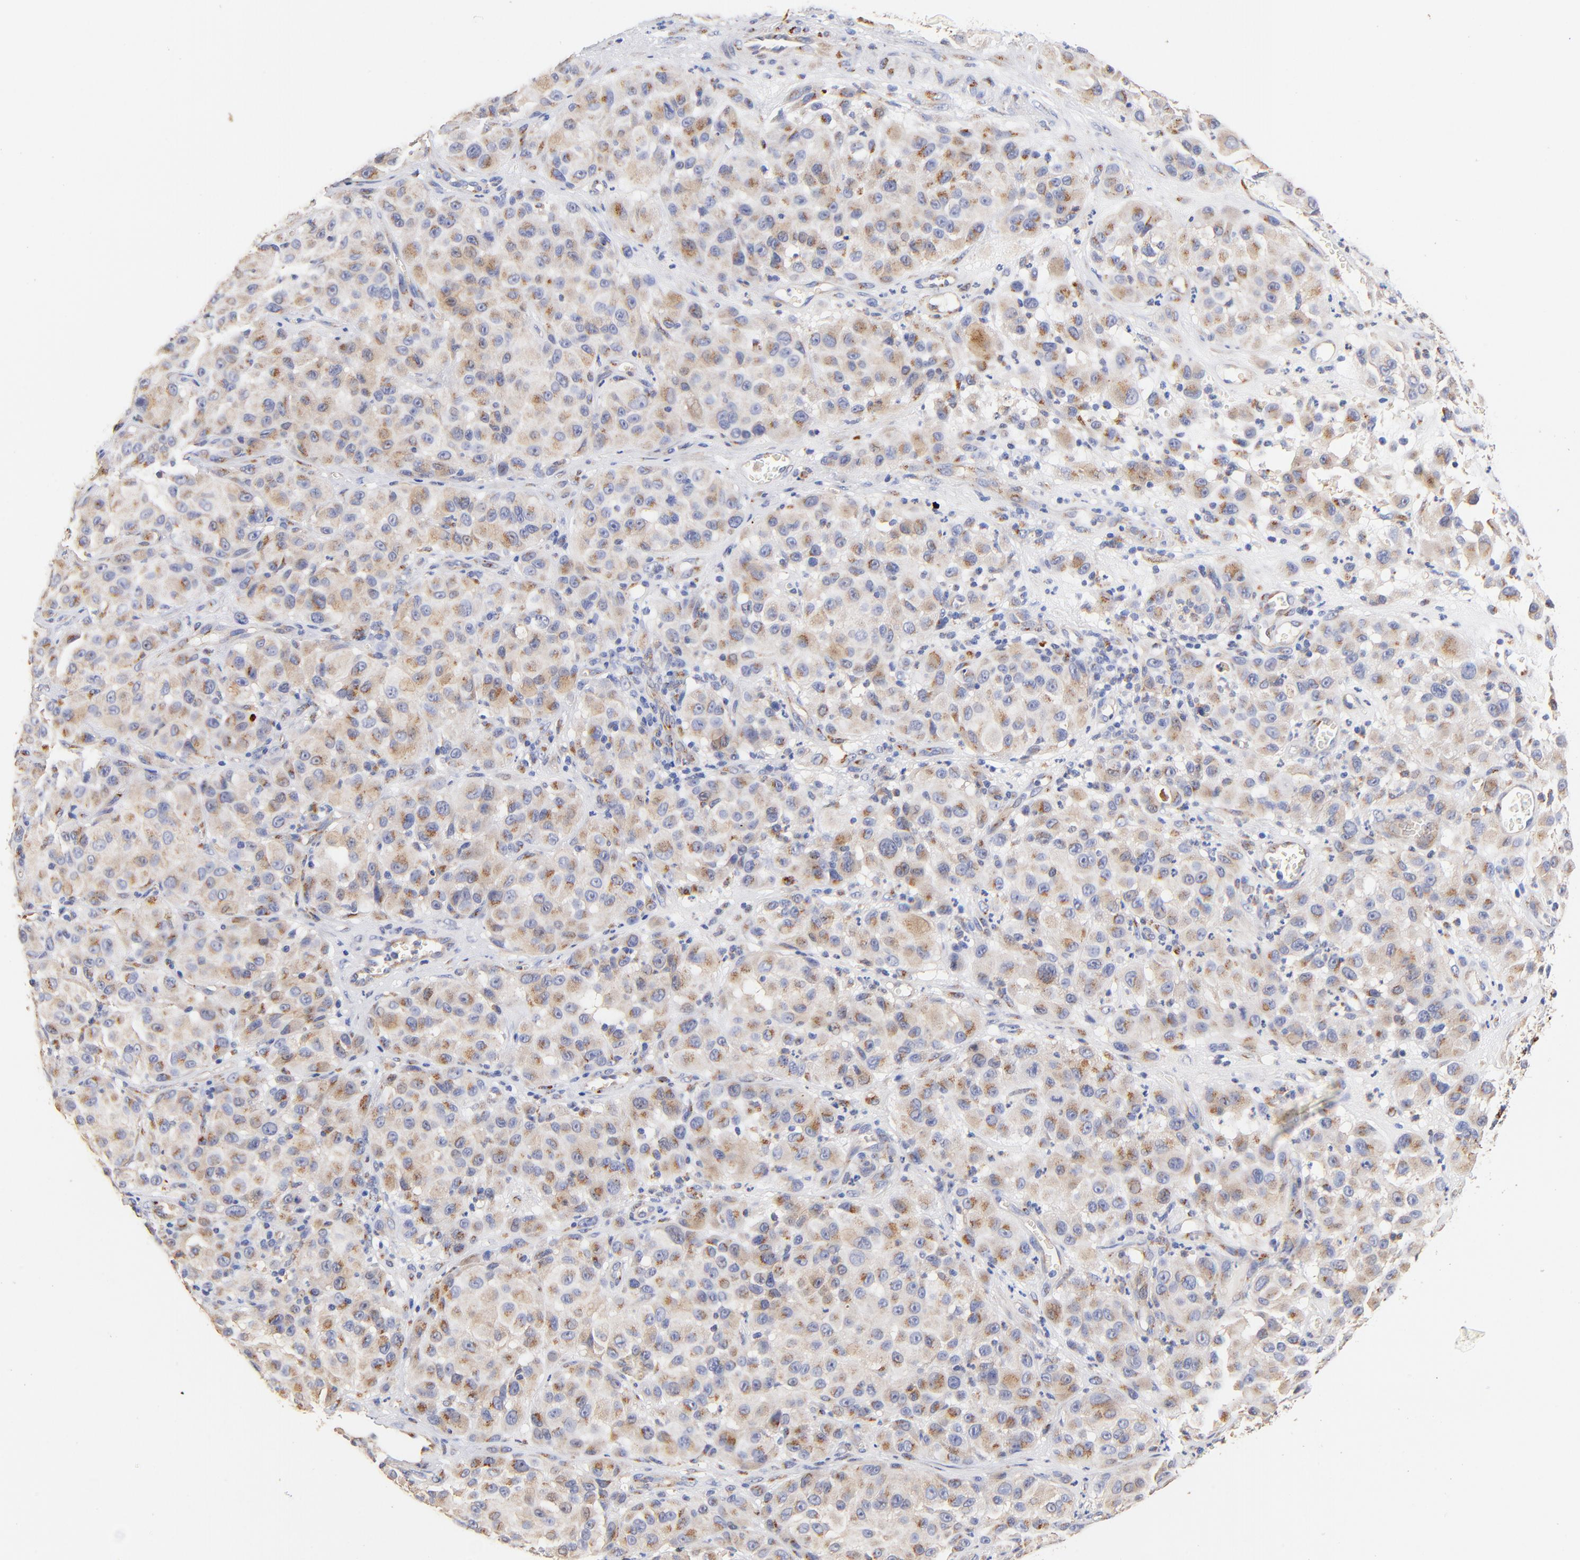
{"staining": {"intensity": "weak", "quantity": ">75%", "location": "cytoplasmic/membranous"}, "tissue": "melanoma", "cell_type": "Tumor cells", "image_type": "cancer", "snomed": [{"axis": "morphology", "description": "Malignant melanoma, NOS"}, {"axis": "topography", "description": "Skin"}], "caption": "Immunohistochemistry of human malignant melanoma exhibits low levels of weak cytoplasmic/membranous positivity in approximately >75% of tumor cells.", "gene": "FMNL3", "patient": {"sex": "female", "age": 21}}